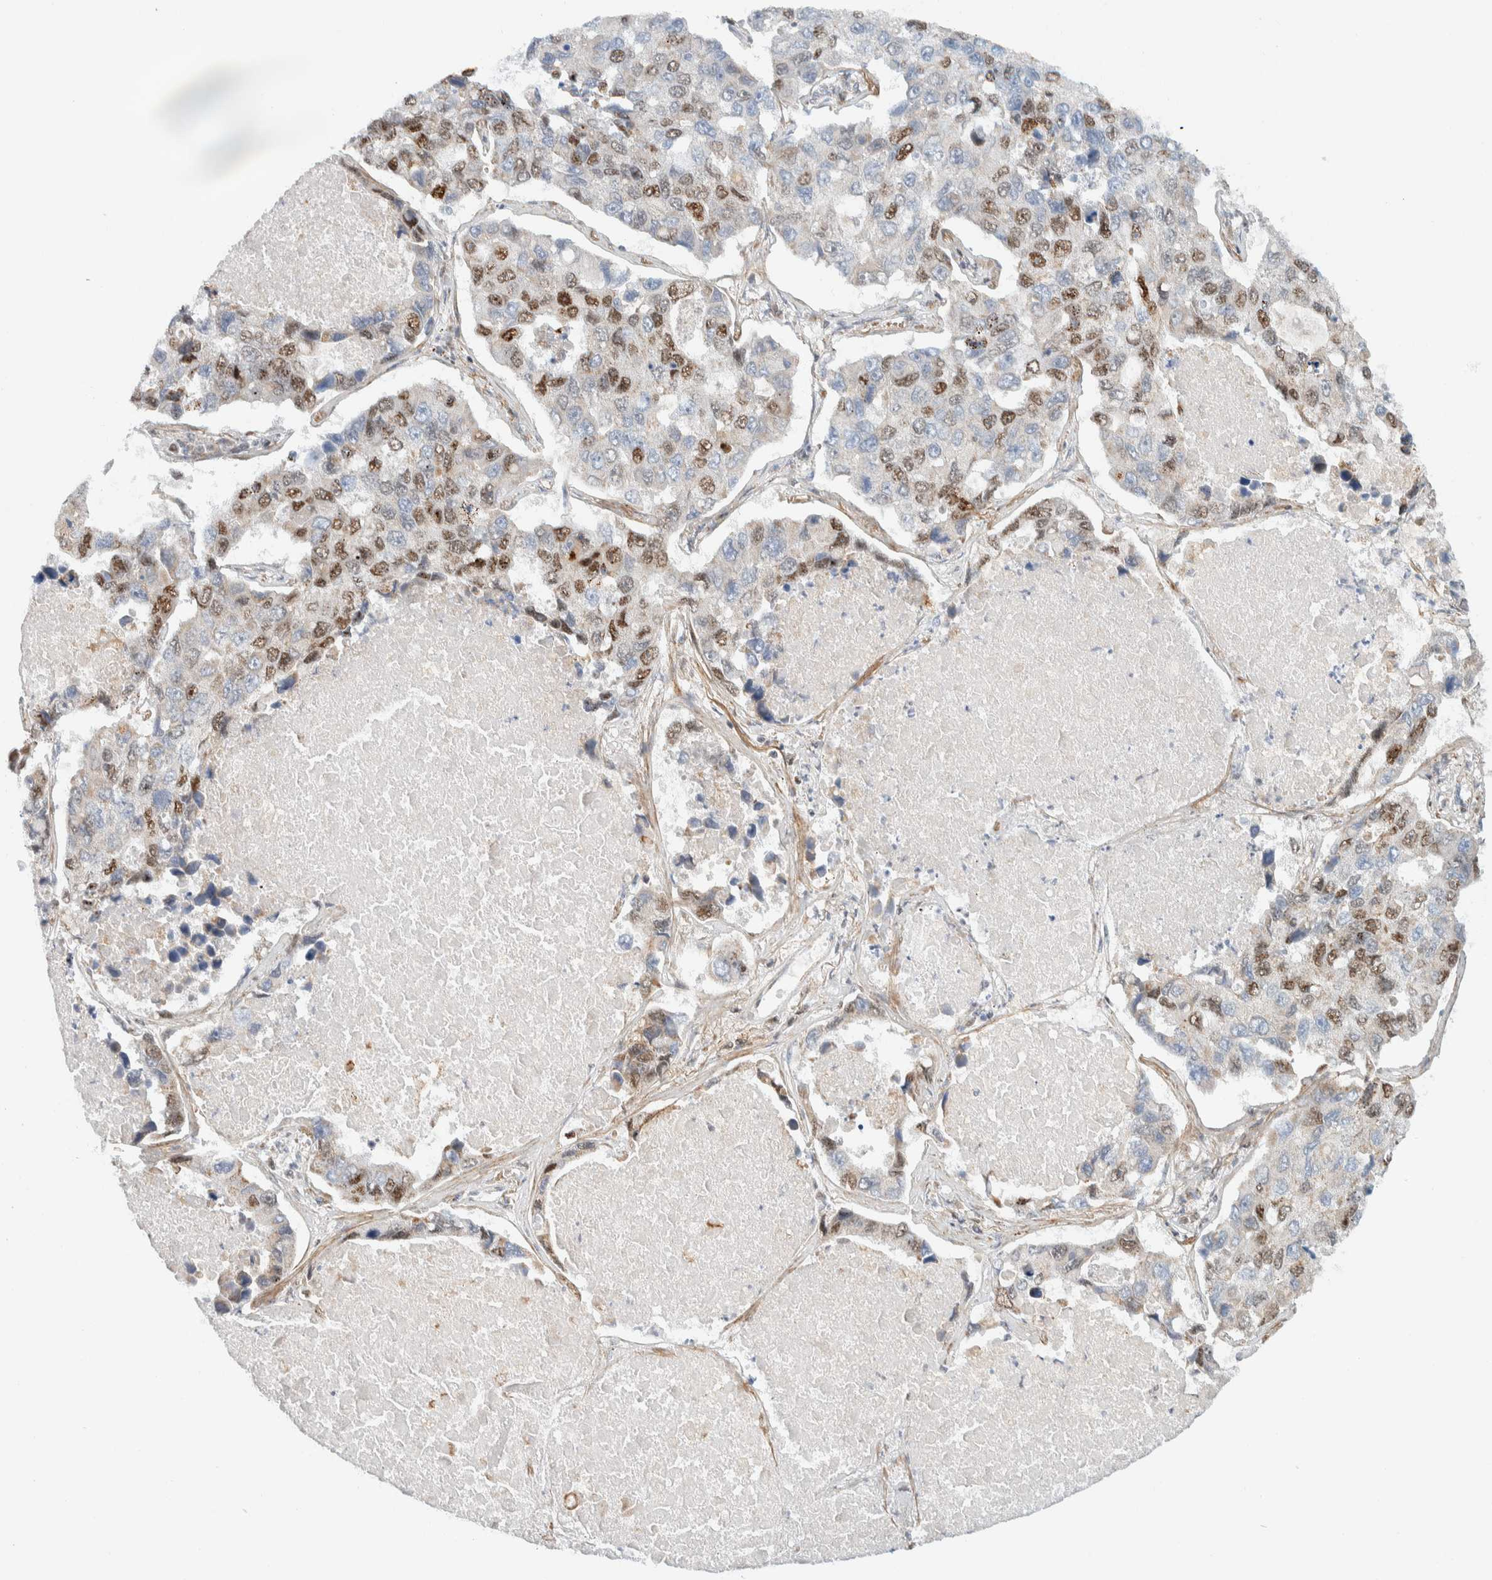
{"staining": {"intensity": "moderate", "quantity": "25%-75%", "location": "nuclear"}, "tissue": "lung cancer", "cell_type": "Tumor cells", "image_type": "cancer", "snomed": [{"axis": "morphology", "description": "Adenocarcinoma, NOS"}, {"axis": "topography", "description": "Lung"}], "caption": "Adenocarcinoma (lung) tissue displays moderate nuclear positivity in about 25%-75% of tumor cells, visualized by immunohistochemistry. (Brightfield microscopy of DAB IHC at high magnification).", "gene": "TSPAN32", "patient": {"sex": "male", "age": 64}}